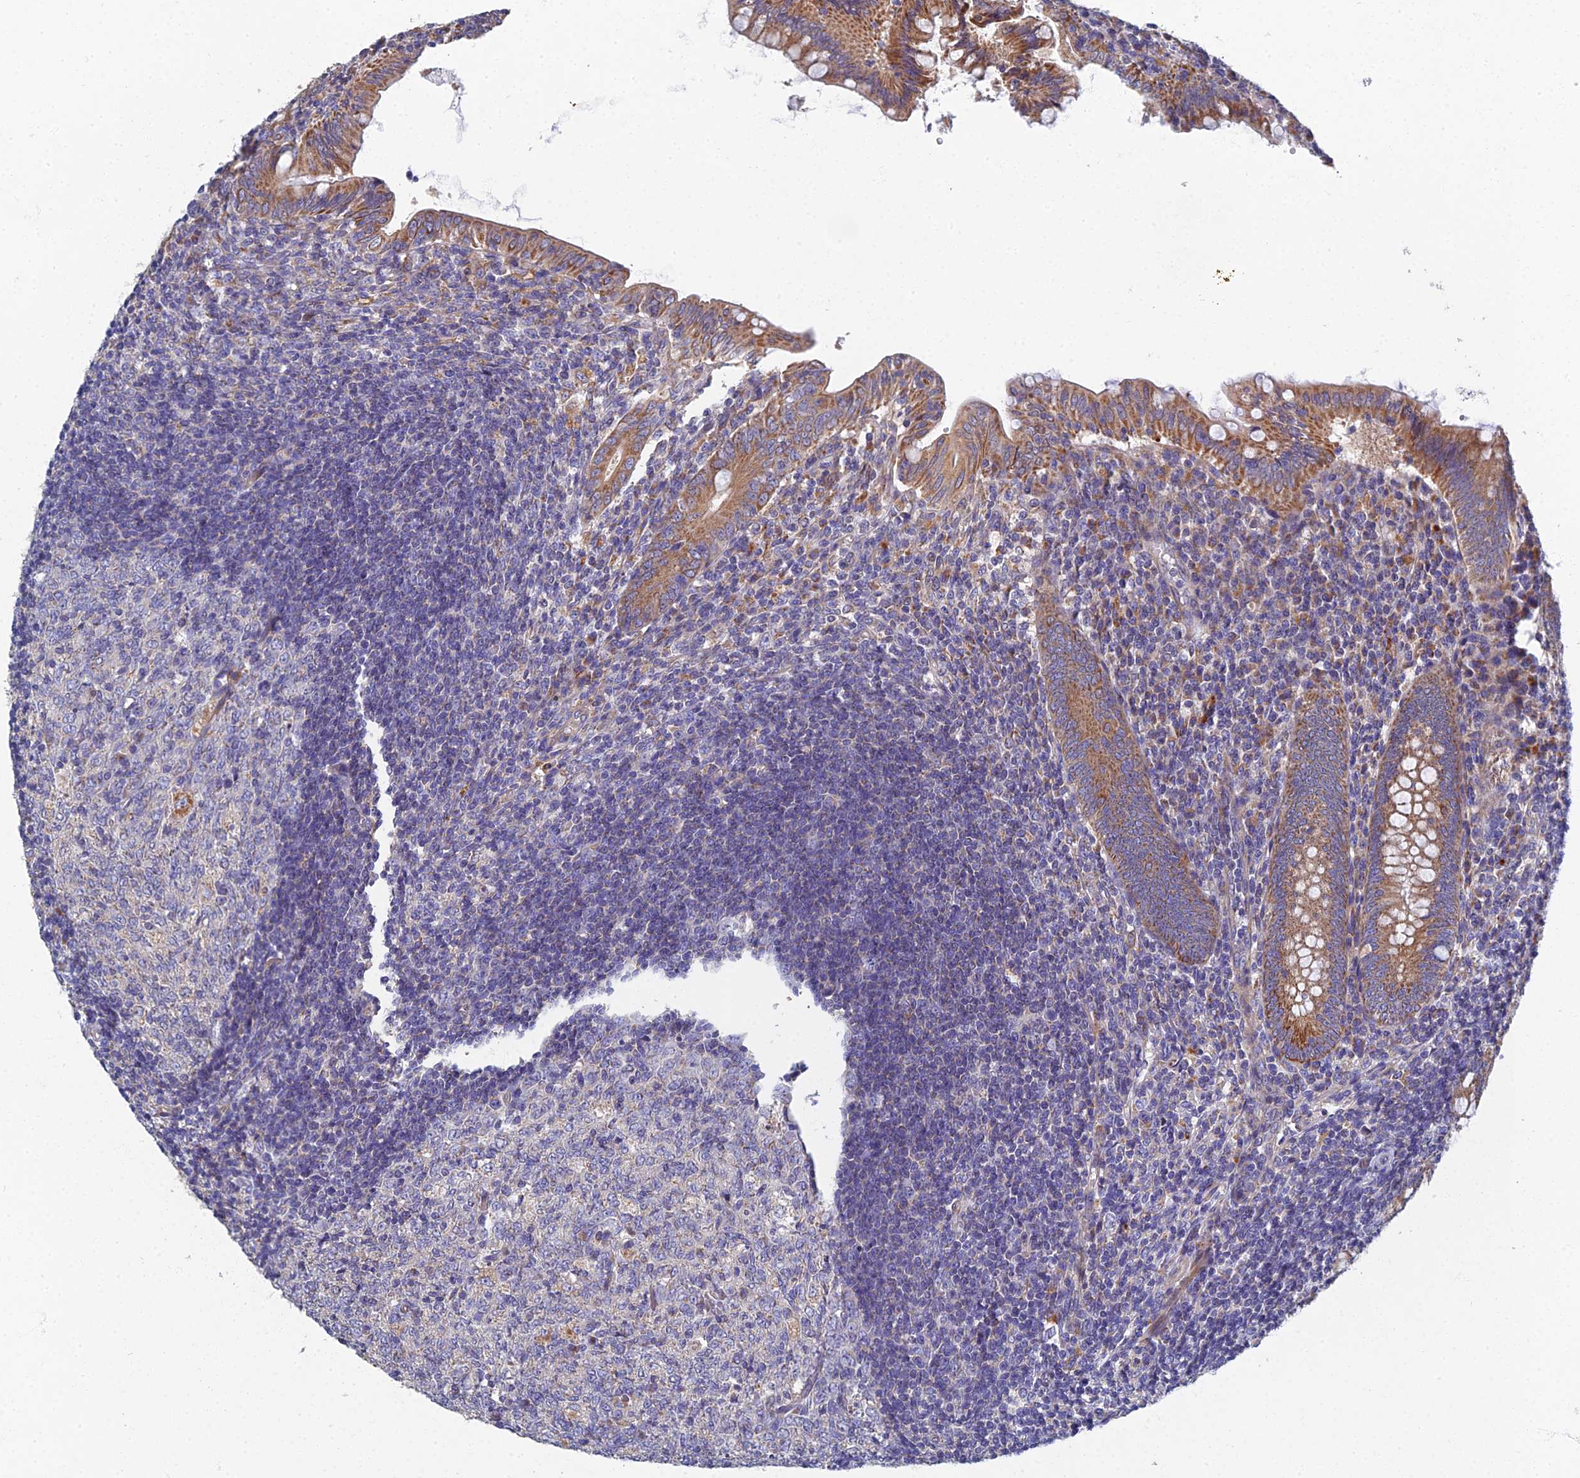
{"staining": {"intensity": "moderate", "quantity": ">75%", "location": "cytoplasmic/membranous"}, "tissue": "appendix", "cell_type": "Glandular cells", "image_type": "normal", "snomed": [{"axis": "morphology", "description": "Normal tissue, NOS"}, {"axis": "topography", "description": "Appendix"}], "caption": "High-power microscopy captured an IHC photomicrograph of normal appendix, revealing moderate cytoplasmic/membranous staining in about >75% of glandular cells.", "gene": "RNASEK", "patient": {"sex": "male", "age": 14}}